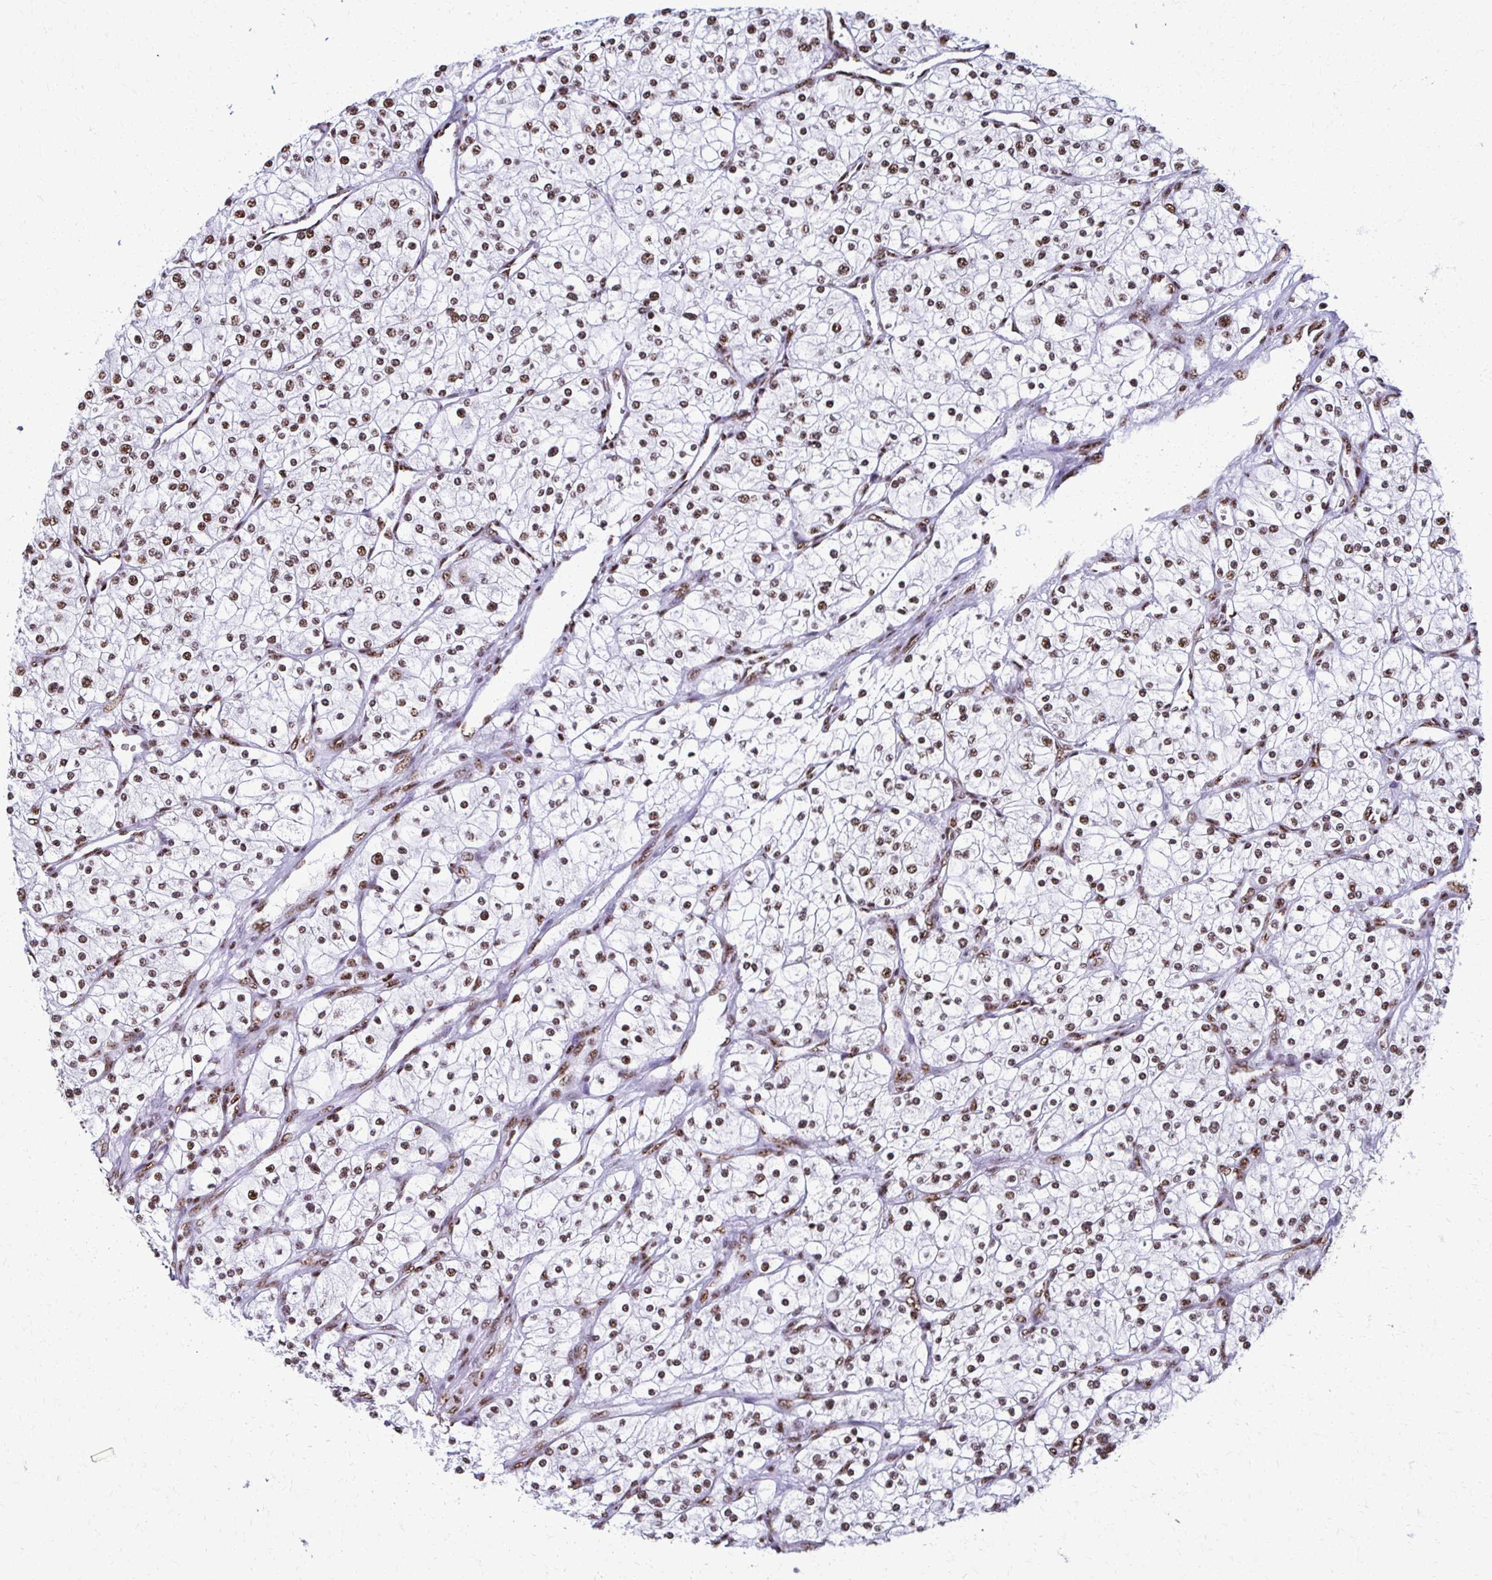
{"staining": {"intensity": "moderate", "quantity": ">75%", "location": "nuclear"}, "tissue": "renal cancer", "cell_type": "Tumor cells", "image_type": "cancer", "snomed": [{"axis": "morphology", "description": "Adenocarcinoma, NOS"}, {"axis": "topography", "description": "Kidney"}], "caption": "Adenocarcinoma (renal) stained with DAB immunohistochemistry demonstrates medium levels of moderate nuclear positivity in approximately >75% of tumor cells. (Brightfield microscopy of DAB IHC at high magnification).", "gene": "NONO", "patient": {"sex": "male", "age": 80}}